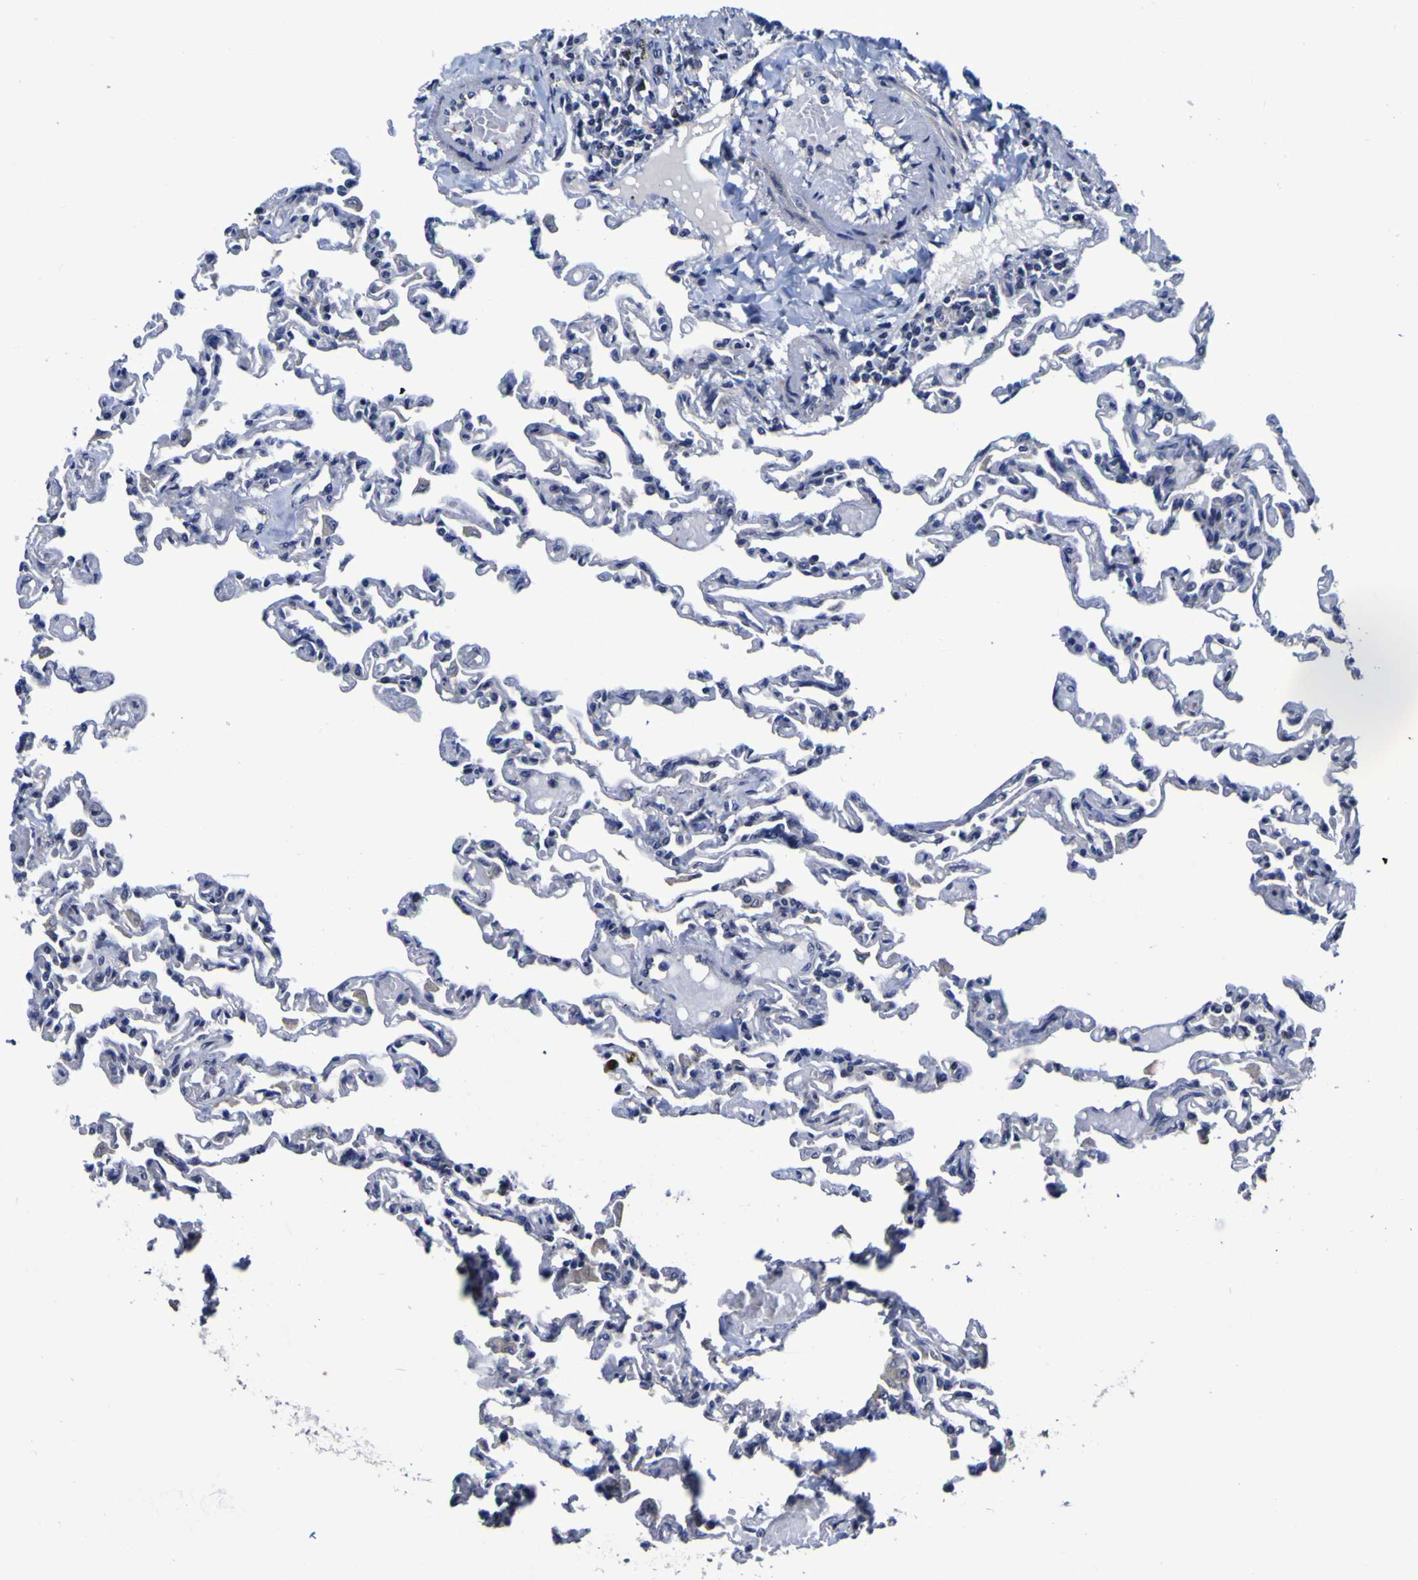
{"staining": {"intensity": "negative", "quantity": "none", "location": "none"}, "tissue": "lung", "cell_type": "Alveolar cells", "image_type": "normal", "snomed": [{"axis": "morphology", "description": "Normal tissue, NOS"}, {"axis": "topography", "description": "Lung"}], "caption": "A histopathology image of lung stained for a protein demonstrates no brown staining in alveolar cells.", "gene": "P3H1", "patient": {"sex": "male", "age": 21}}